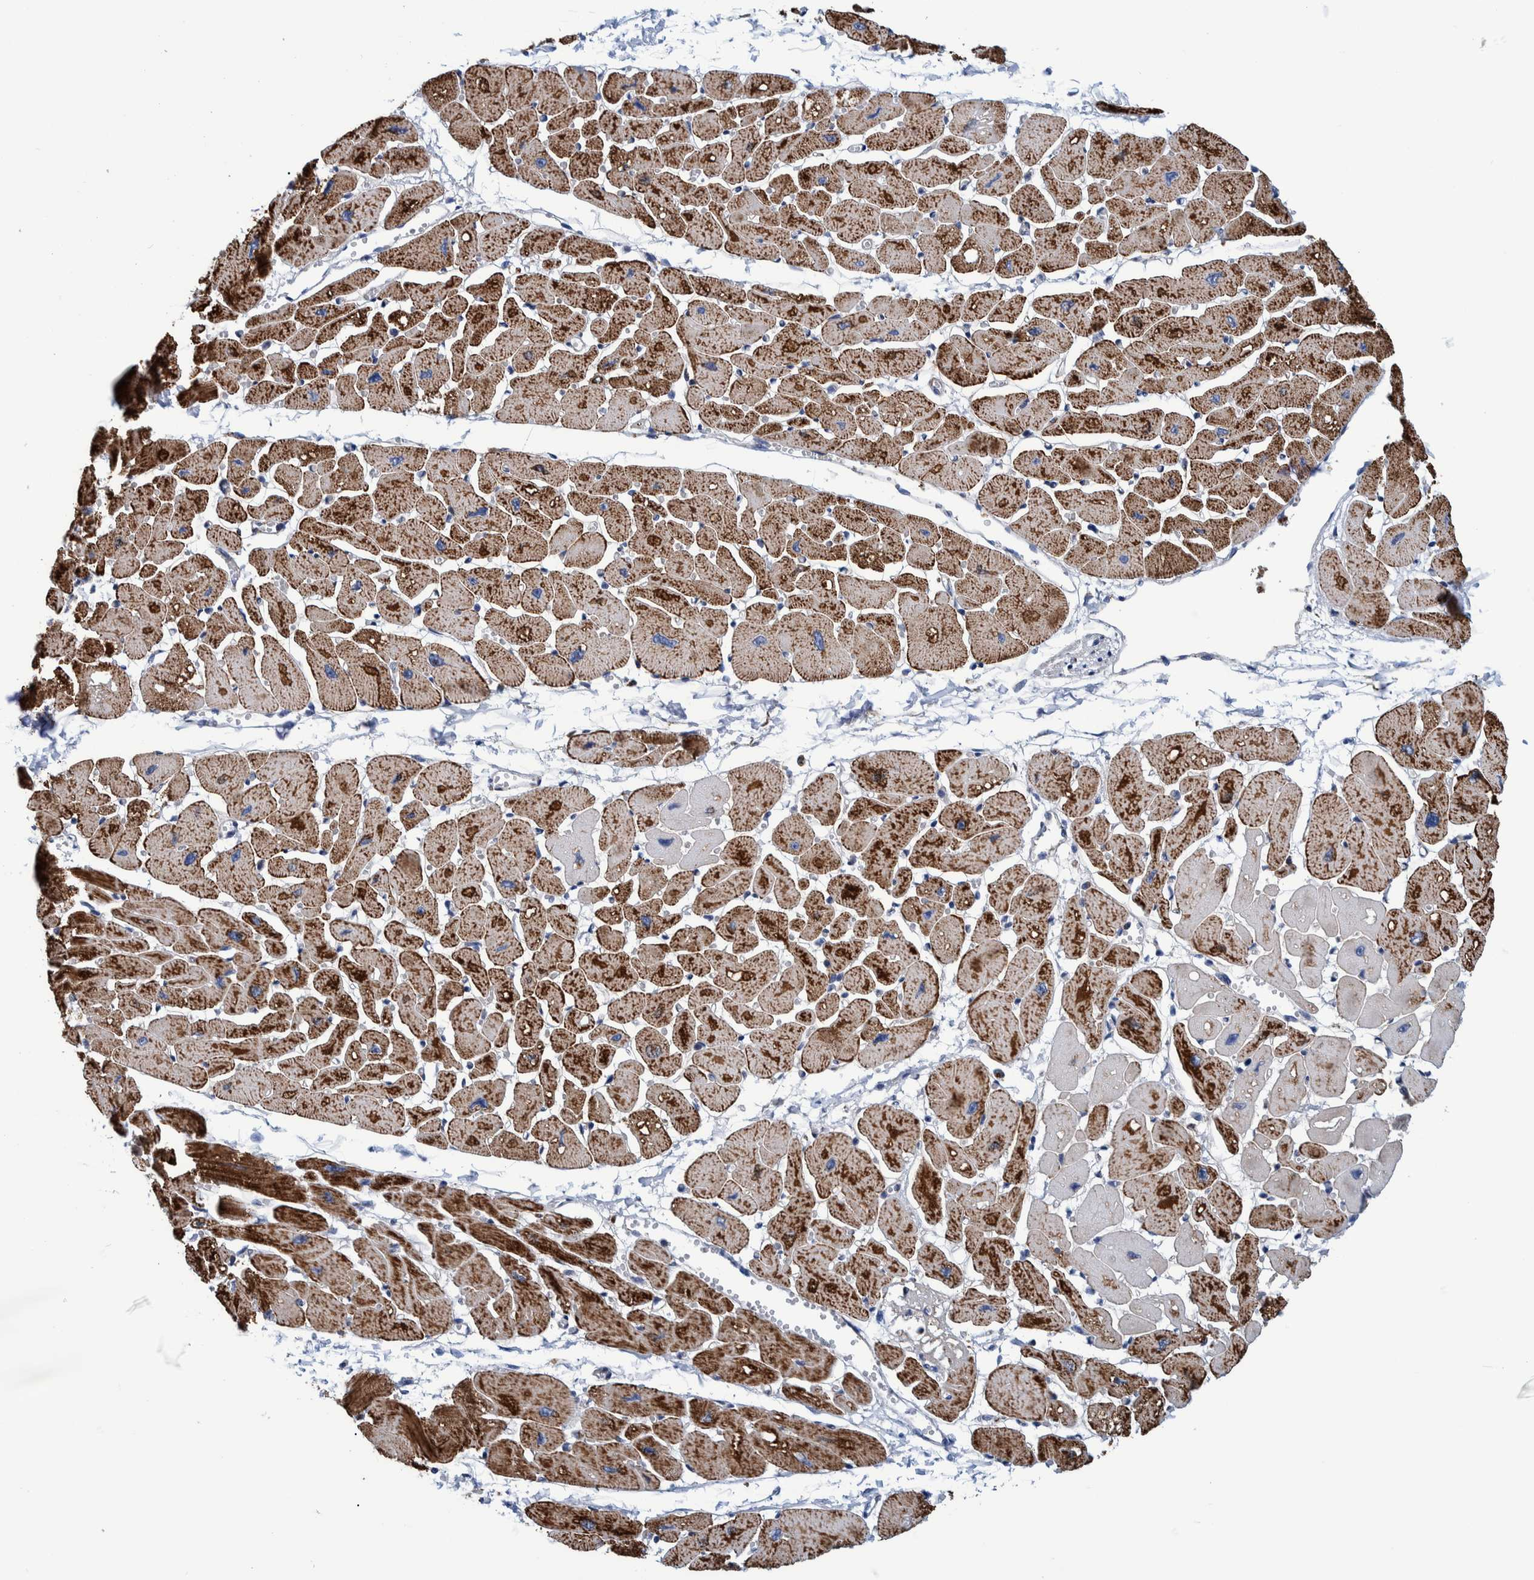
{"staining": {"intensity": "strong", "quantity": ">75%", "location": "cytoplasmic/membranous"}, "tissue": "heart muscle", "cell_type": "Cardiomyocytes", "image_type": "normal", "snomed": [{"axis": "morphology", "description": "Normal tissue, NOS"}, {"axis": "topography", "description": "Heart"}], "caption": "Strong cytoplasmic/membranous expression is present in approximately >75% of cardiomyocytes in unremarkable heart muscle. Immunohistochemistry (ihc) stains the protein of interest in brown and the nuclei are stained blue.", "gene": "BZW2", "patient": {"sex": "female", "age": 54}}